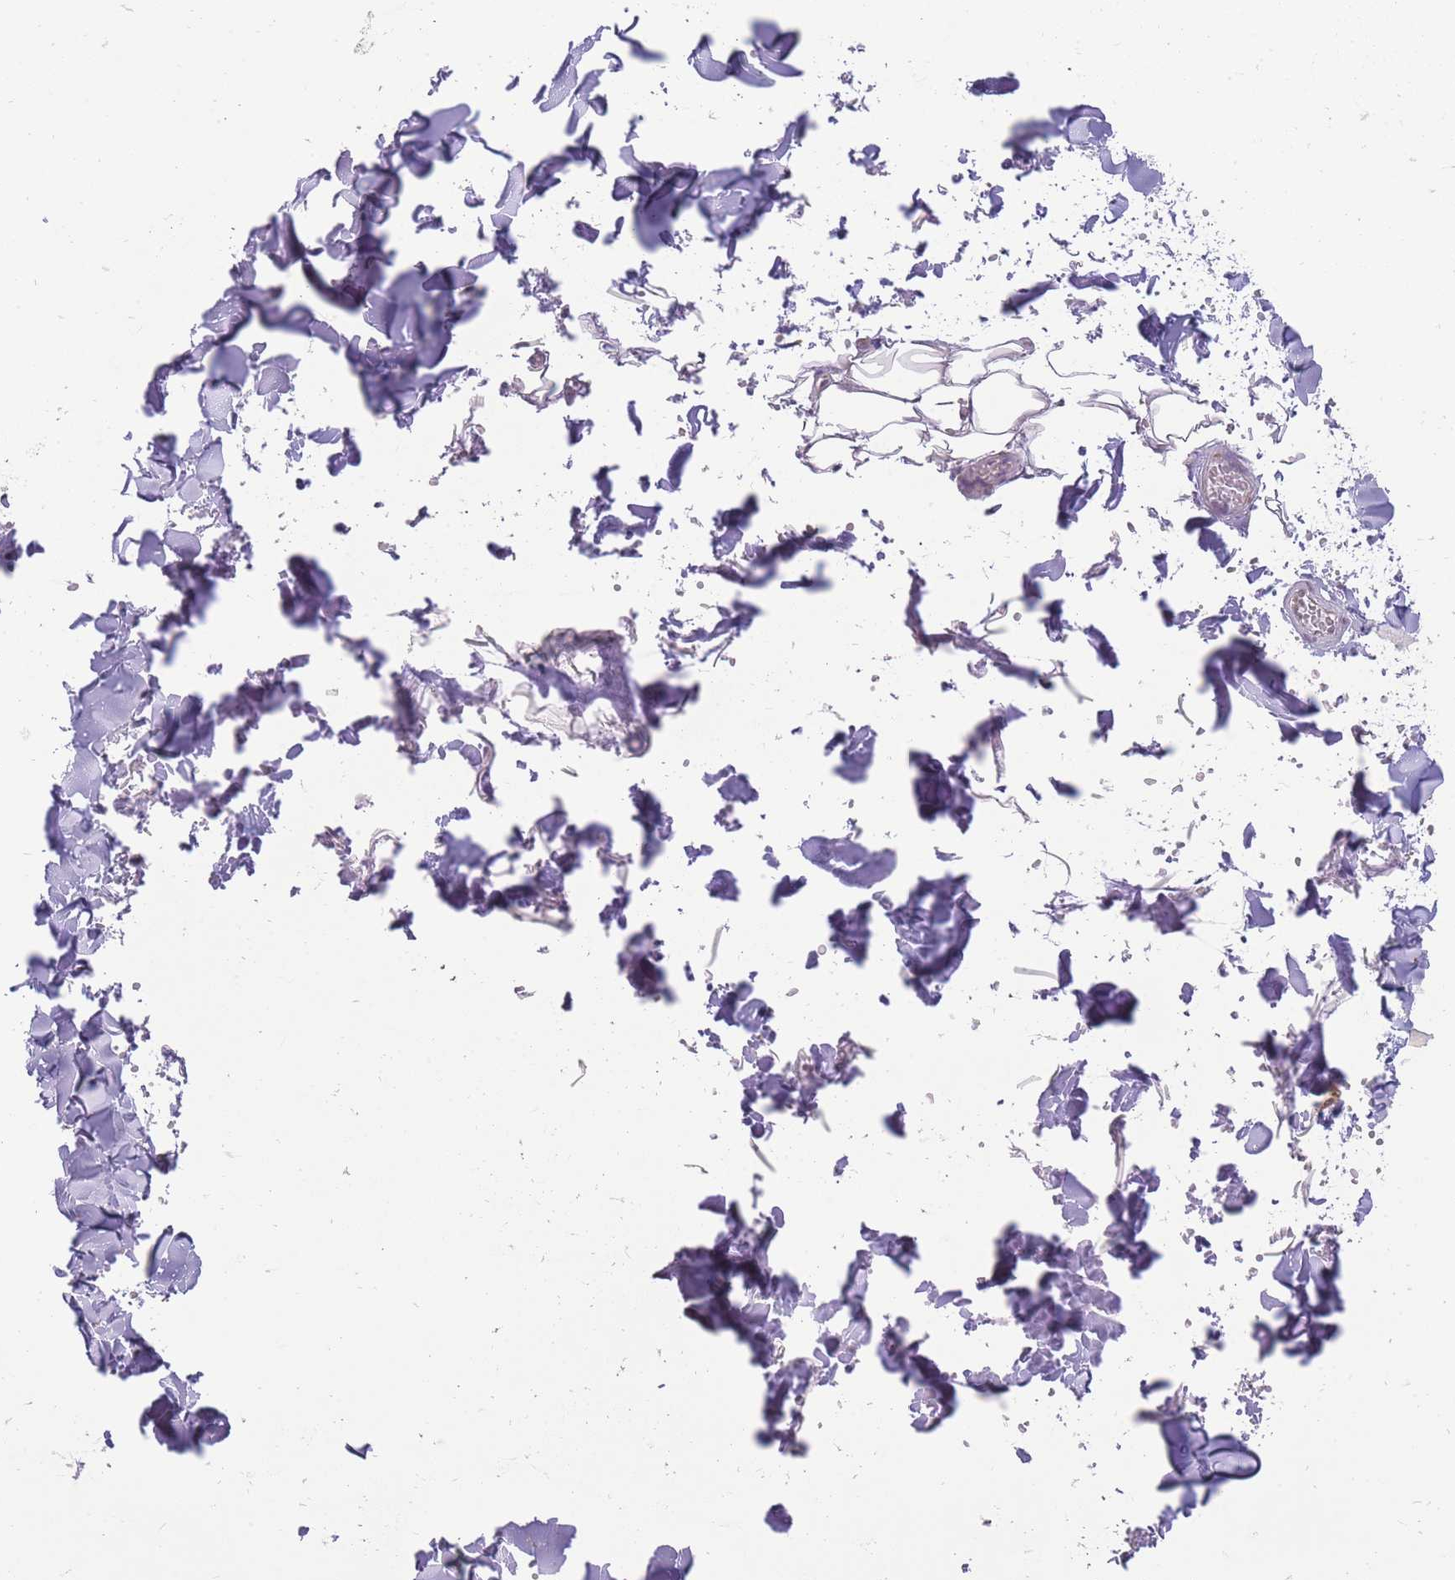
{"staining": {"intensity": "negative", "quantity": "none", "location": "none"}, "tissue": "adipose tissue", "cell_type": "Adipocytes", "image_type": "normal", "snomed": [{"axis": "morphology", "description": "Normal tissue, NOS"}, {"axis": "topography", "description": "Salivary gland"}, {"axis": "topography", "description": "Peripheral nerve tissue"}], "caption": "Adipocytes show no significant staining in unremarkable adipose tissue. The staining was performed using DAB to visualize the protein expression in brown, while the nuclei were stained in blue with hematoxylin (Magnification: 20x).", "gene": "NELL1", "patient": {"sex": "male", "age": 38}}